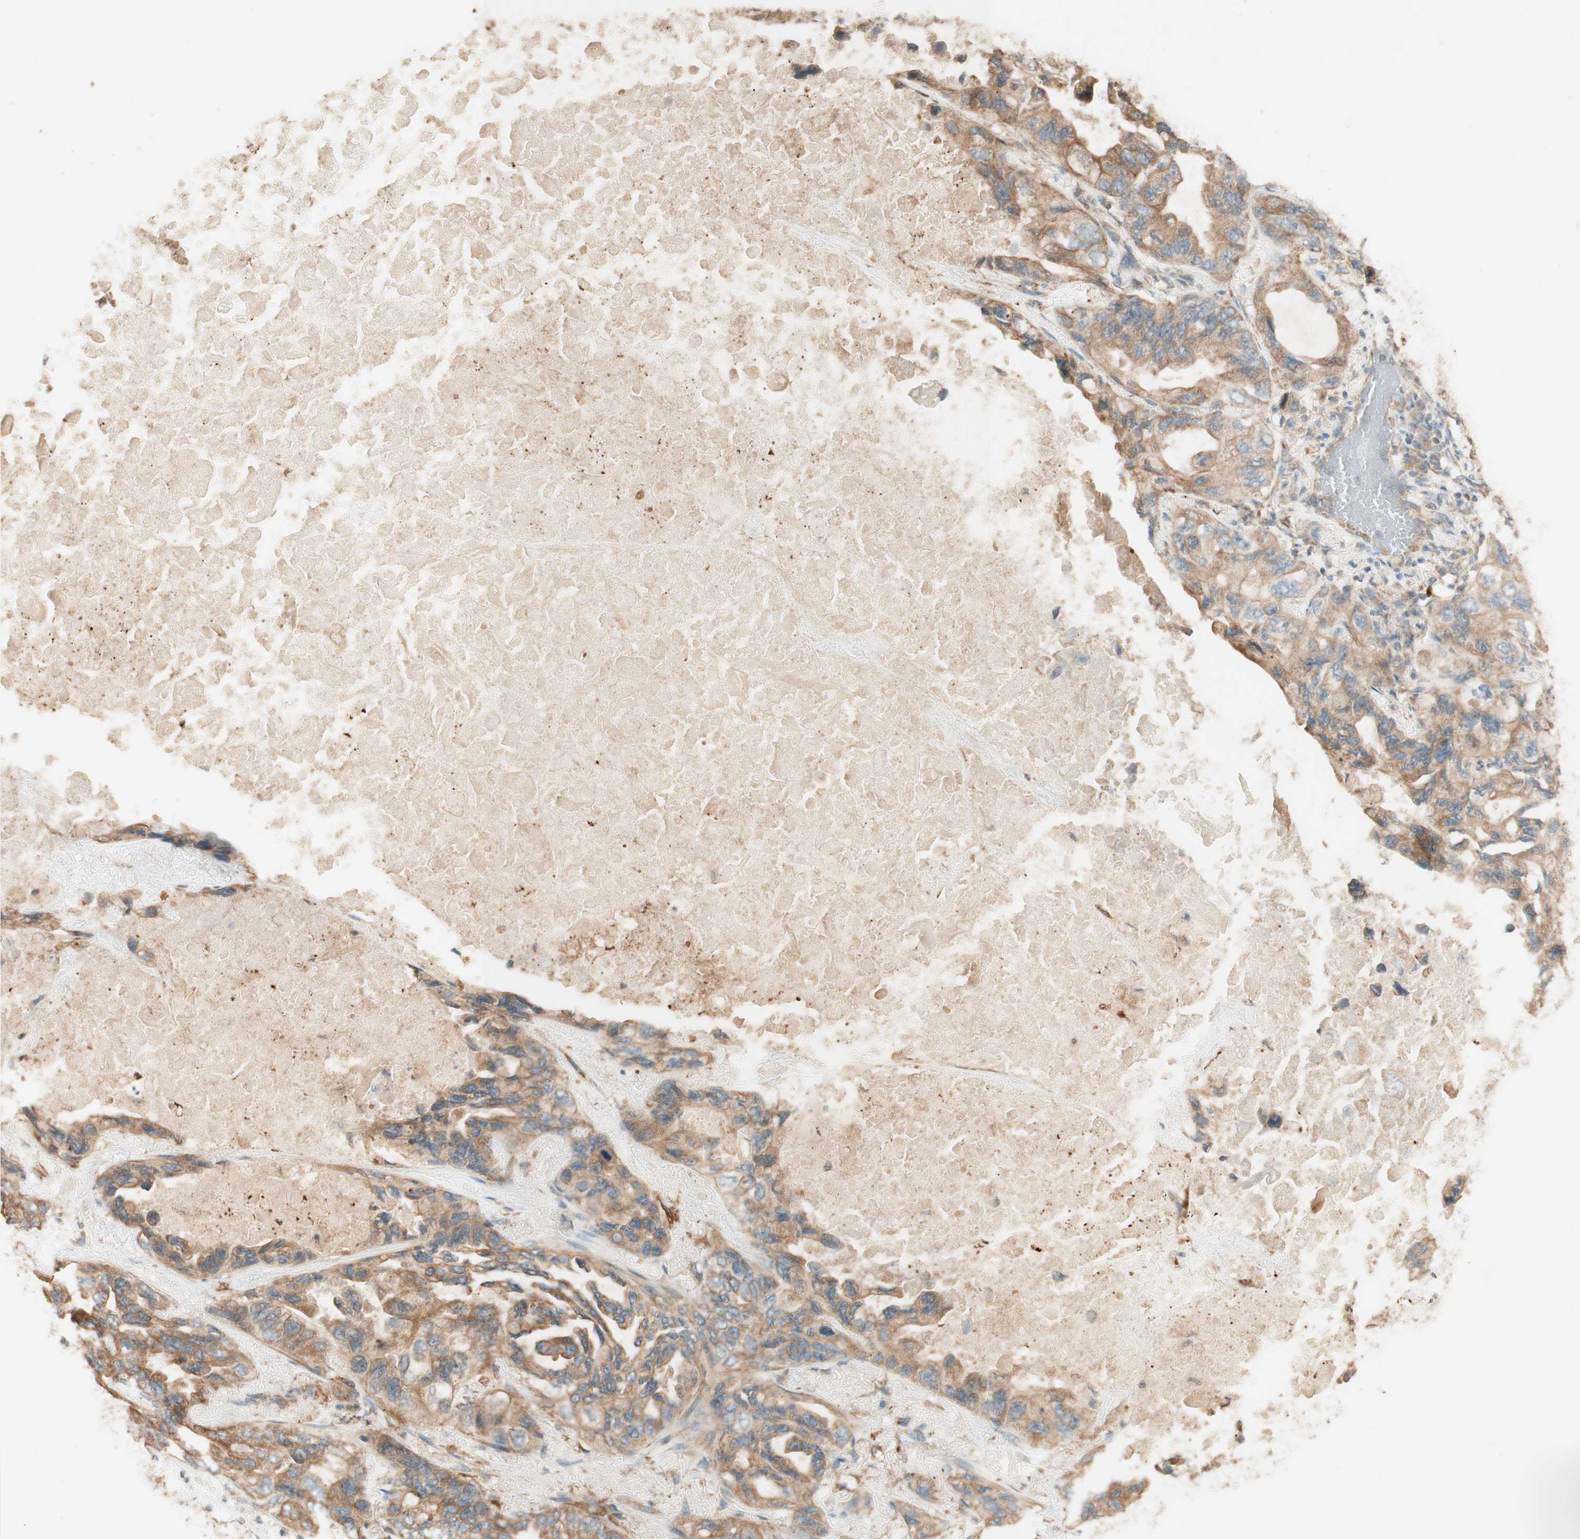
{"staining": {"intensity": "moderate", "quantity": ">75%", "location": "cytoplasmic/membranous"}, "tissue": "lung cancer", "cell_type": "Tumor cells", "image_type": "cancer", "snomed": [{"axis": "morphology", "description": "Squamous cell carcinoma, NOS"}, {"axis": "topography", "description": "Lung"}], "caption": "An immunohistochemistry micrograph of neoplastic tissue is shown. Protein staining in brown labels moderate cytoplasmic/membranous positivity in lung cancer within tumor cells.", "gene": "CLCN2", "patient": {"sex": "female", "age": 73}}